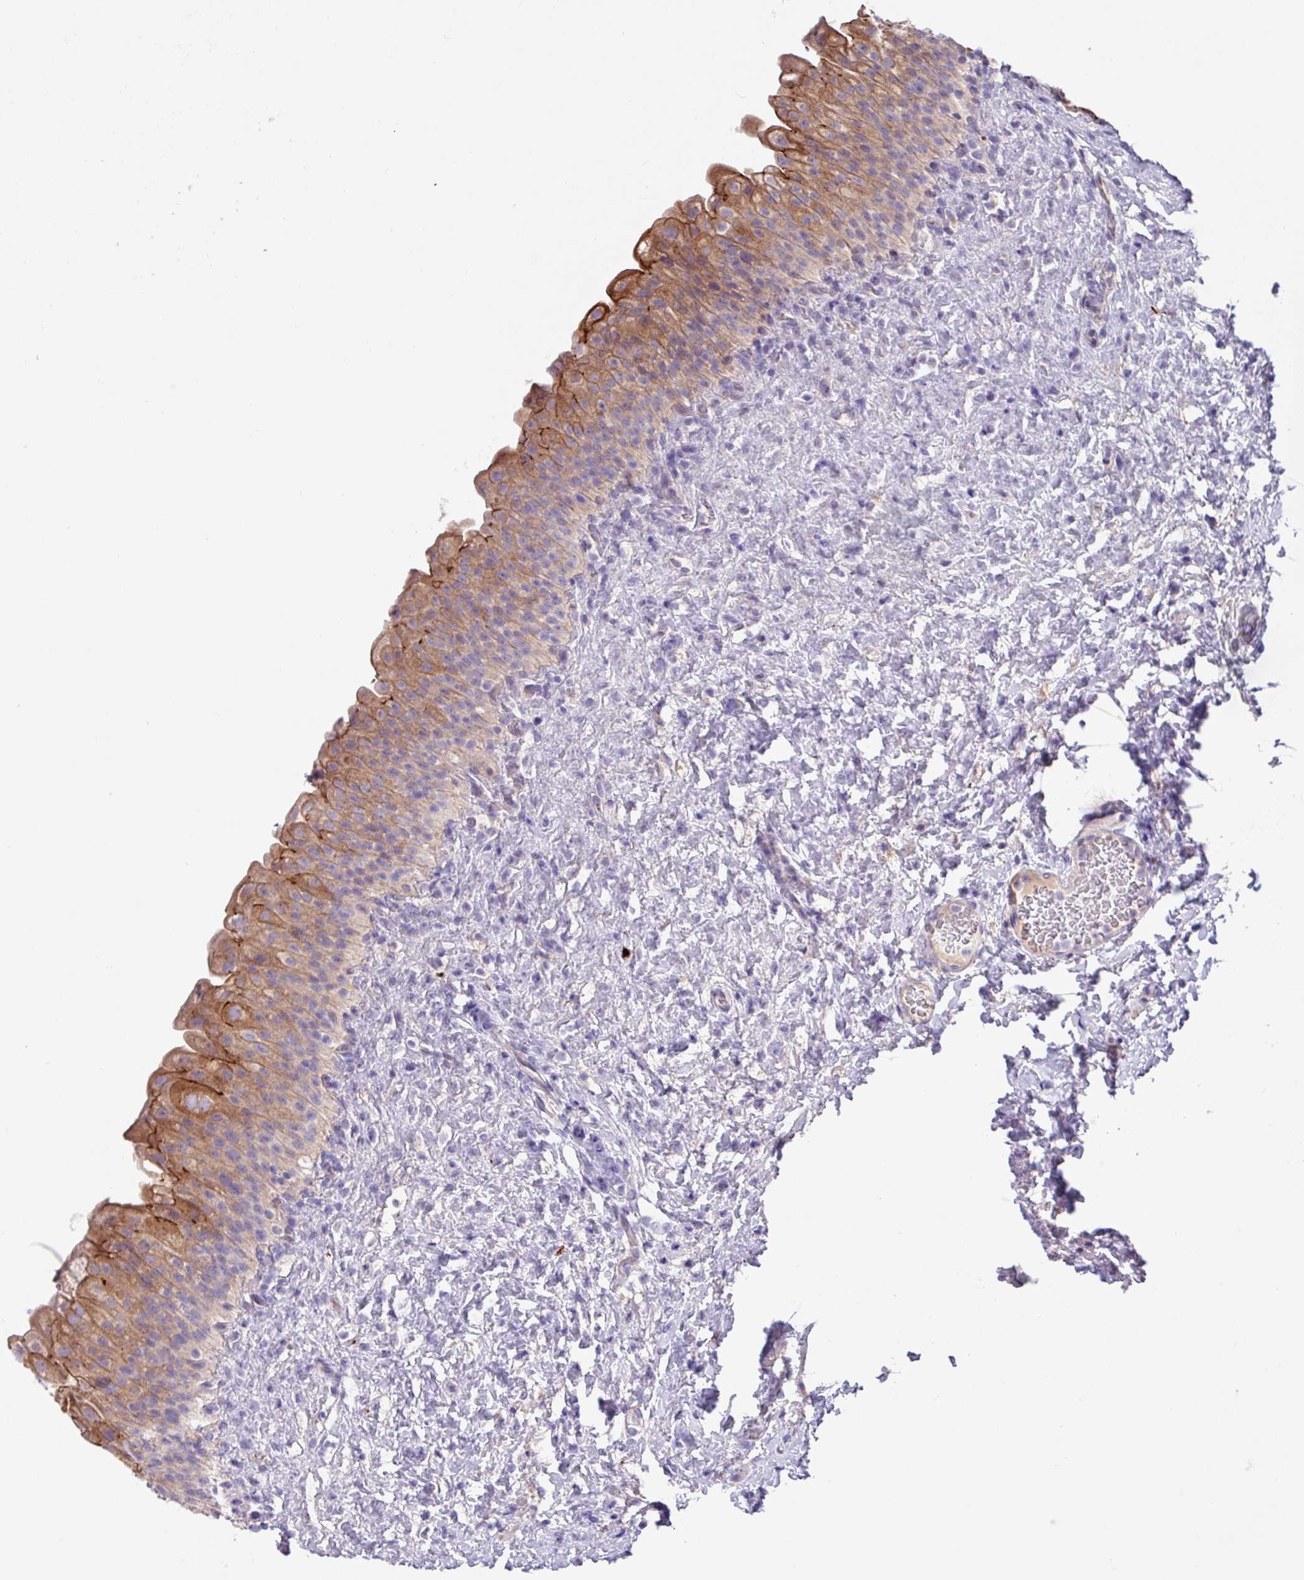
{"staining": {"intensity": "moderate", "quantity": "25%-75%", "location": "cytoplasmic/membranous"}, "tissue": "urinary bladder", "cell_type": "Urothelial cells", "image_type": "normal", "snomed": [{"axis": "morphology", "description": "Normal tissue, NOS"}, {"axis": "topography", "description": "Urinary bladder"}], "caption": "Urinary bladder was stained to show a protein in brown. There is medium levels of moderate cytoplasmic/membranous positivity in approximately 25%-75% of urothelial cells. (Stains: DAB (3,3'-diaminobenzidine) in brown, nuclei in blue, Microscopy: brightfield microscopy at high magnification).", "gene": "IQCJ", "patient": {"sex": "female", "age": 27}}